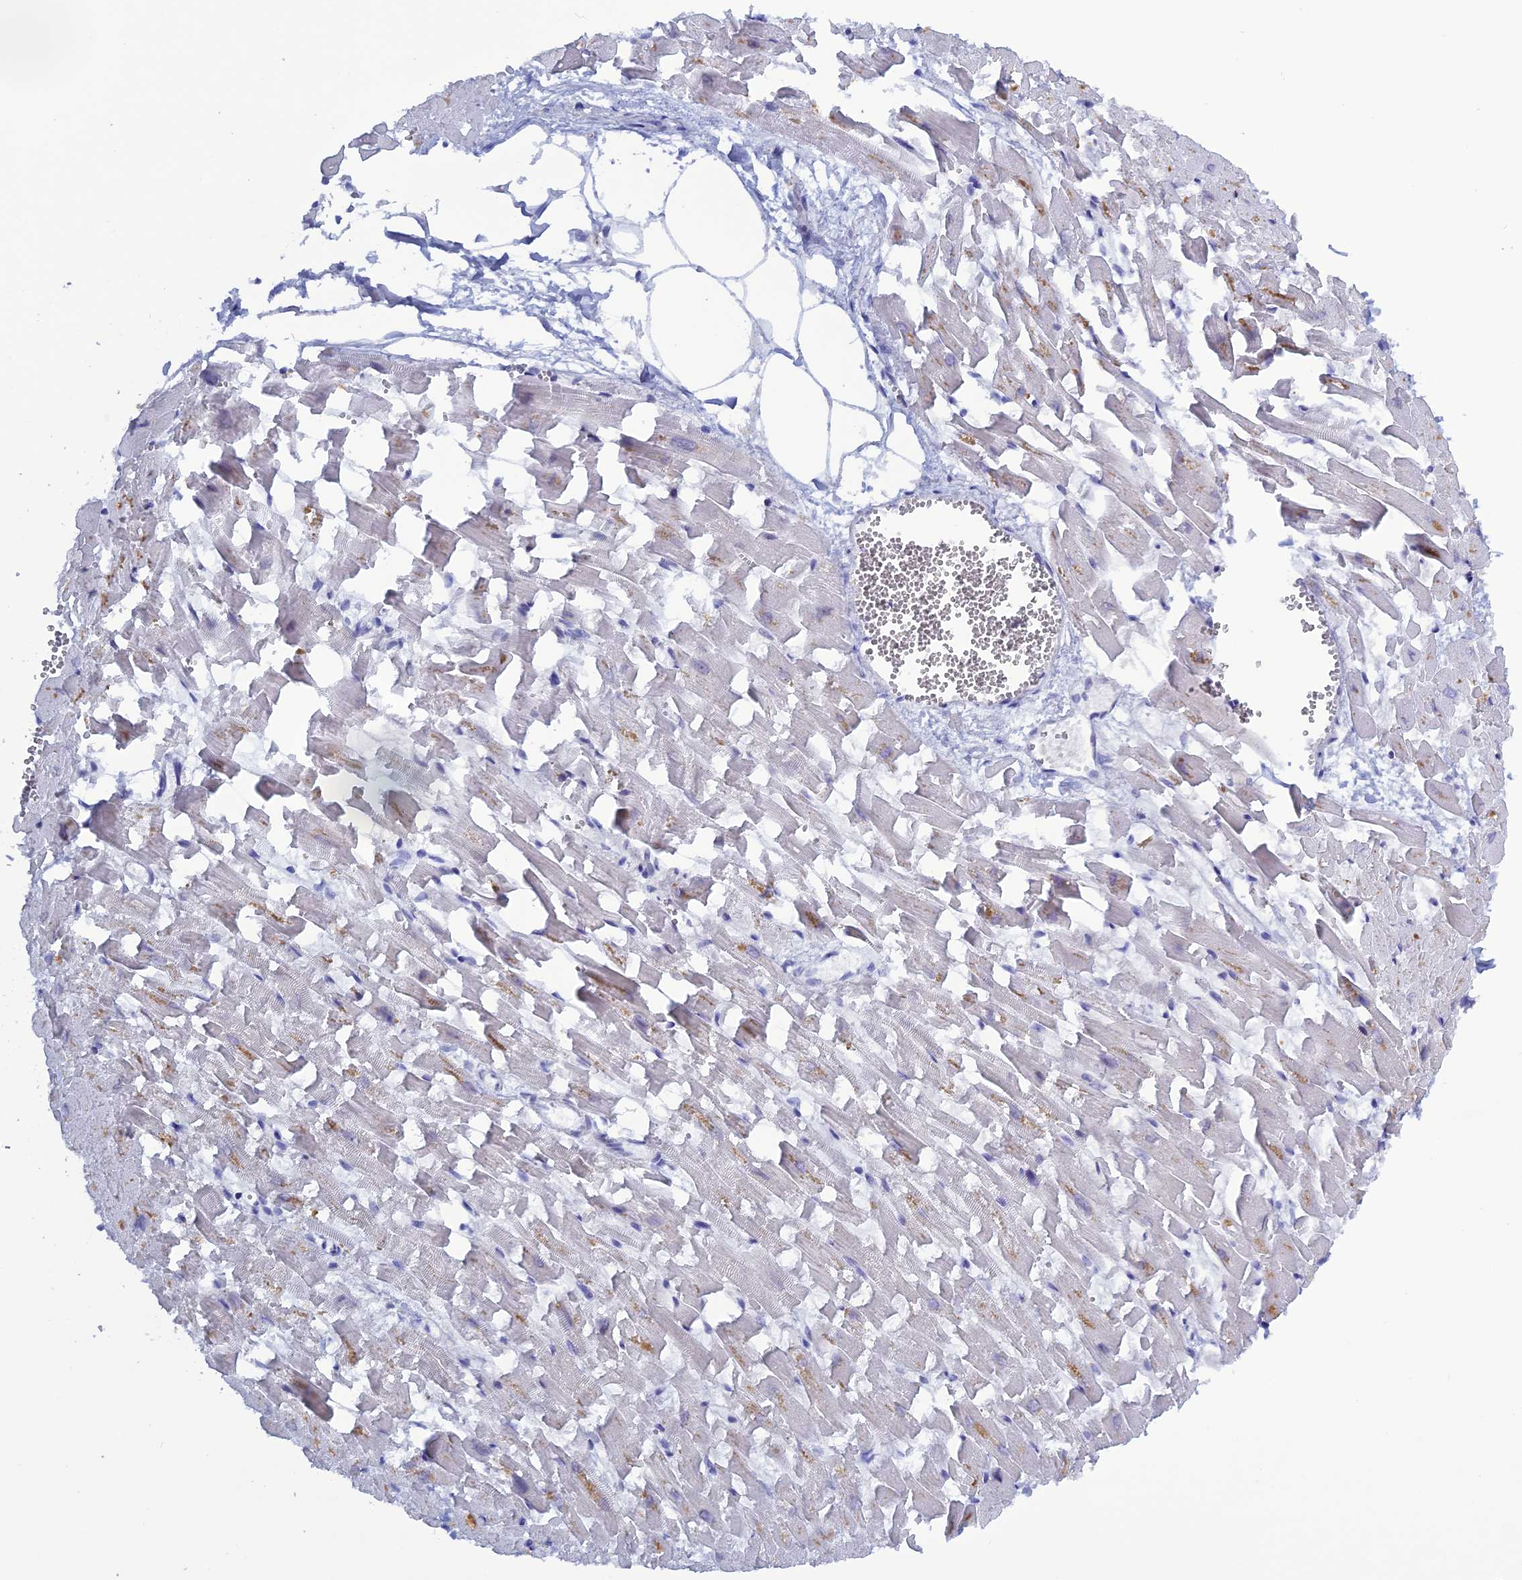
{"staining": {"intensity": "strong", "quantity": "<25%", "location": "cytoplasmic/membranous"}, "tissue": "heart muscle", "cell_type": "Cardiomyocytes", "image_type": "normal", "snomed": [{"axis": "morphology", "description": "Normal tissue, NOS"}, {"axis": "topography", "description": "Heart"}], "caption": "The photomicrograph shows staining of benign heart muscle, revealing strong cytoplasmic/membranous protein staining (brown color) within cardiomyocytes. The staining was performed using DAB (3,3'-diaminobenzidine), with brown indicating positive protein expression. Nuclei are stained blue with hematoxylin.", "gene": "NOL4L", "patient": {"sex": "female", "age": 64}}